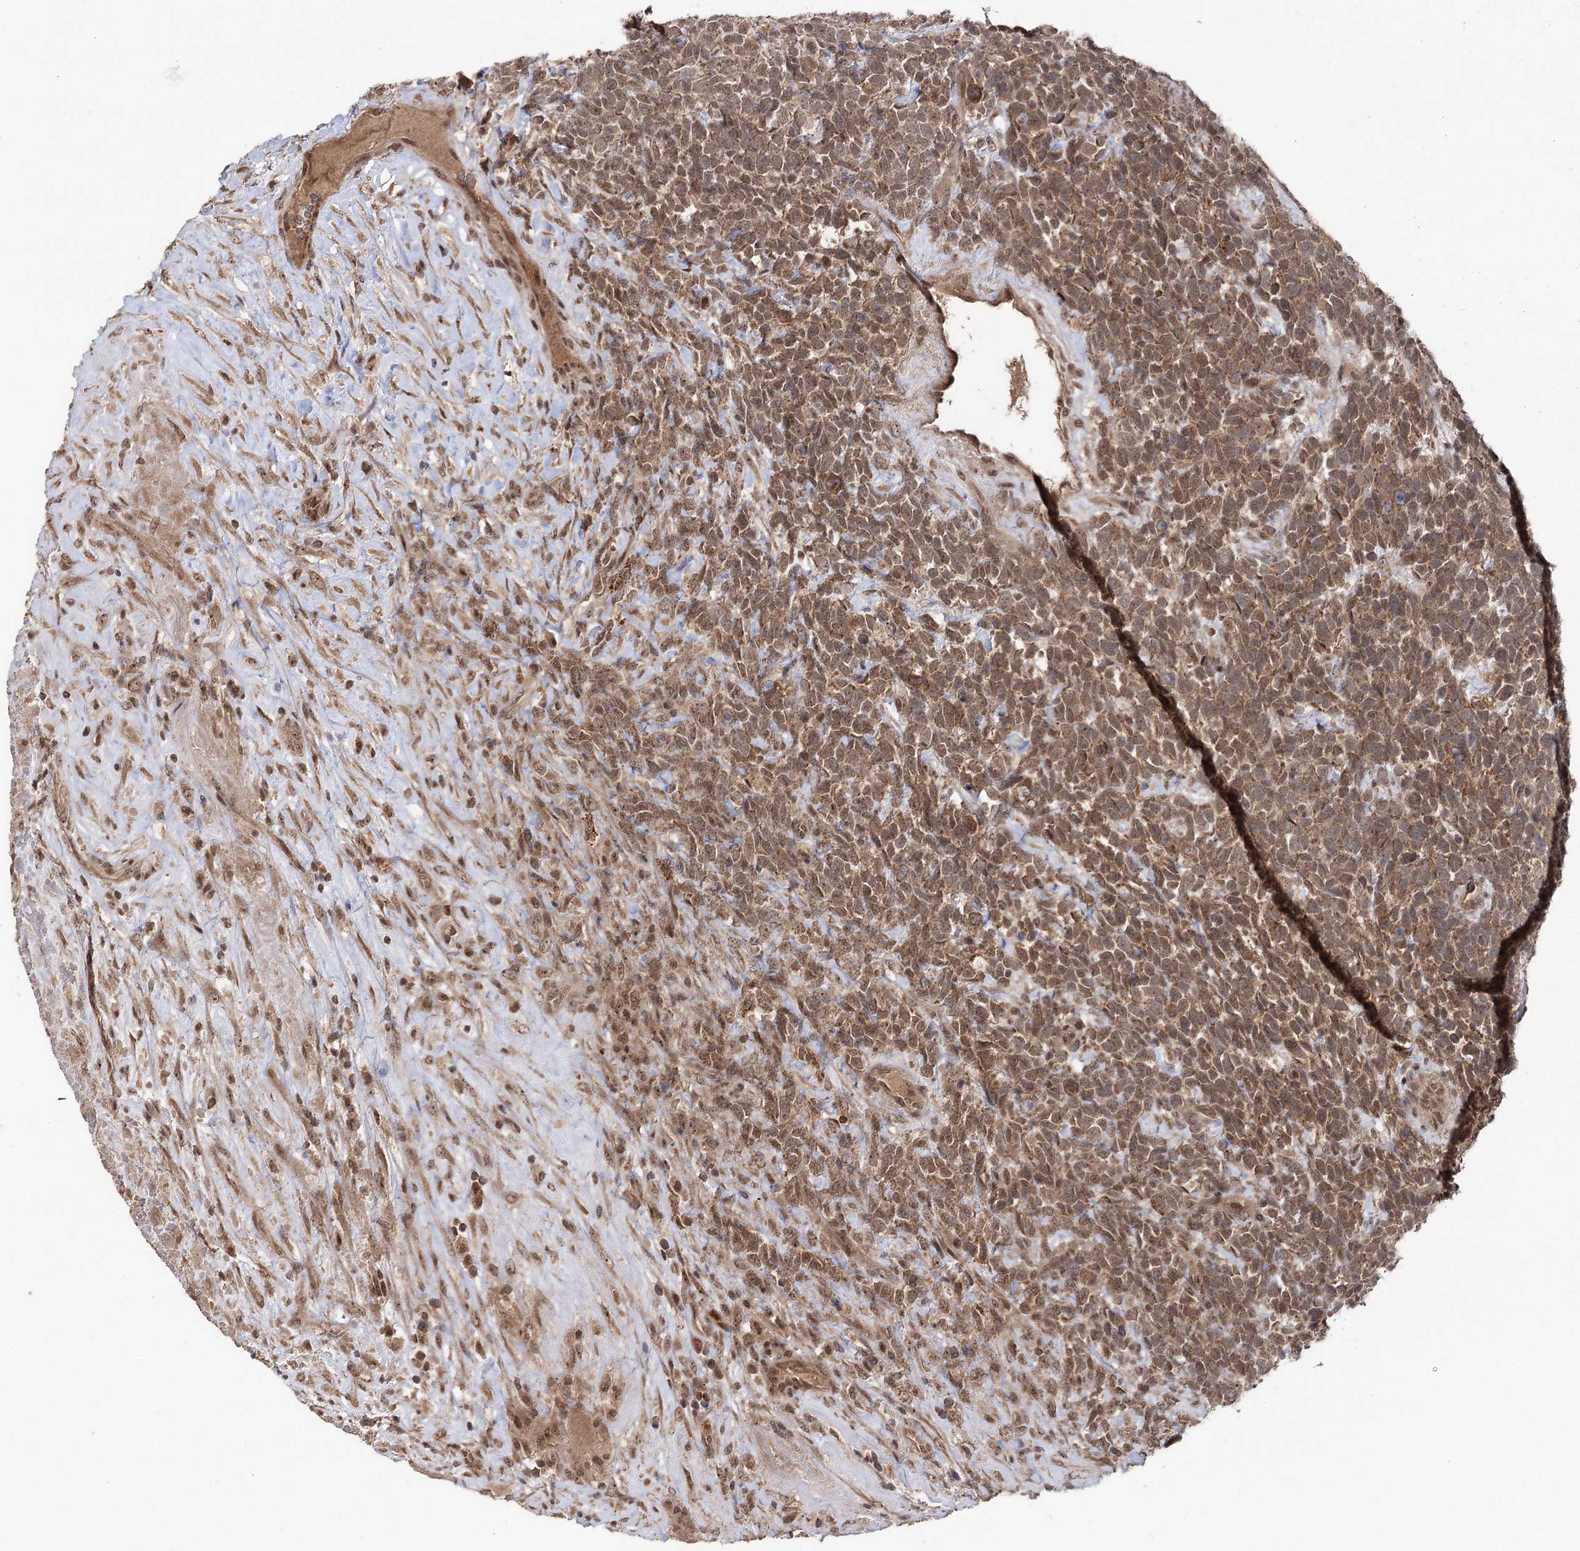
{"staining": {"intensity": "moderate", "quantity": ">75%", "location": "cytoplasmic/membranous,nuclear"}, "tissue": "urothelial cancer", "cell_type": "Tumor cells", "image_type": "cancer", "snomed": [{"axis": "morphology", "description": "Urothelial carcinoma, High grade"}, {"axis": "topography", "description": "Urinary bladder"}], "caption": "Moderate cytoplasmic/membranous and nuclear expression for a protein is appreciated in about >75% of tumor cells of urothelial cancer using IHC.", "gene": "FAM53B", "patient": {"sex": "female", "age": 82}}